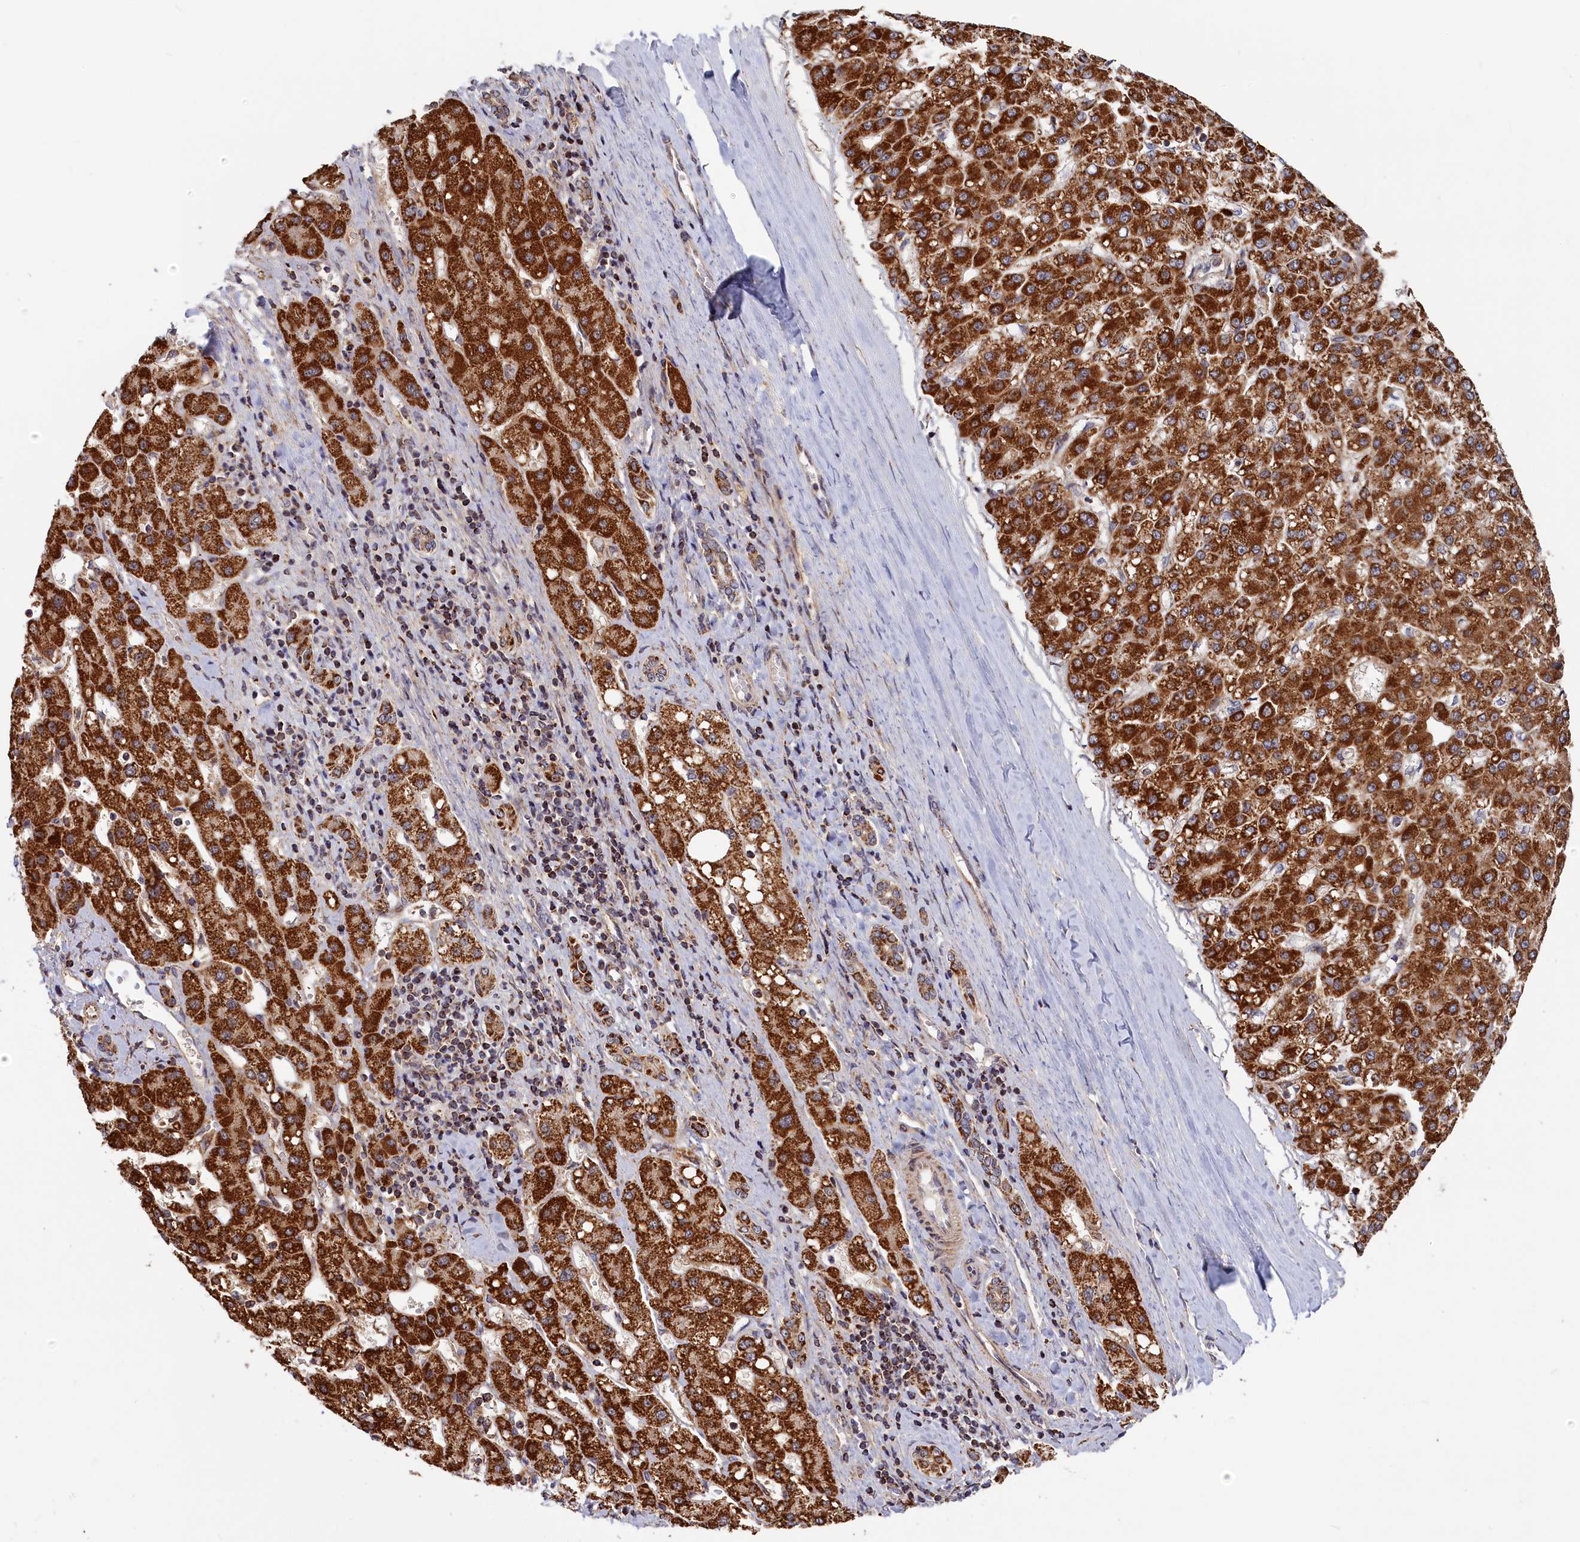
{"staining": {"intensity": "strong", "quantity": ">75%", "location": "cytoplasmic/membranous"}, "tissue": "liver cancer", "cell_type": "Tumor cells", "image_type": "cancer", "snomed": [{"axis": "morphology", "description": "Carcinoma, Hepatocellular, NOS"}, {"axis": "topography", "description": "Liver"}], "caption": "IHC of human liver hepatocellular carcinoma exhibits high levels of strong cytoplasmic/membranous positivity in about >75% of tumor cells.", "gene": "DUS3L", "patient": {"sex": "male", "age": 67}}